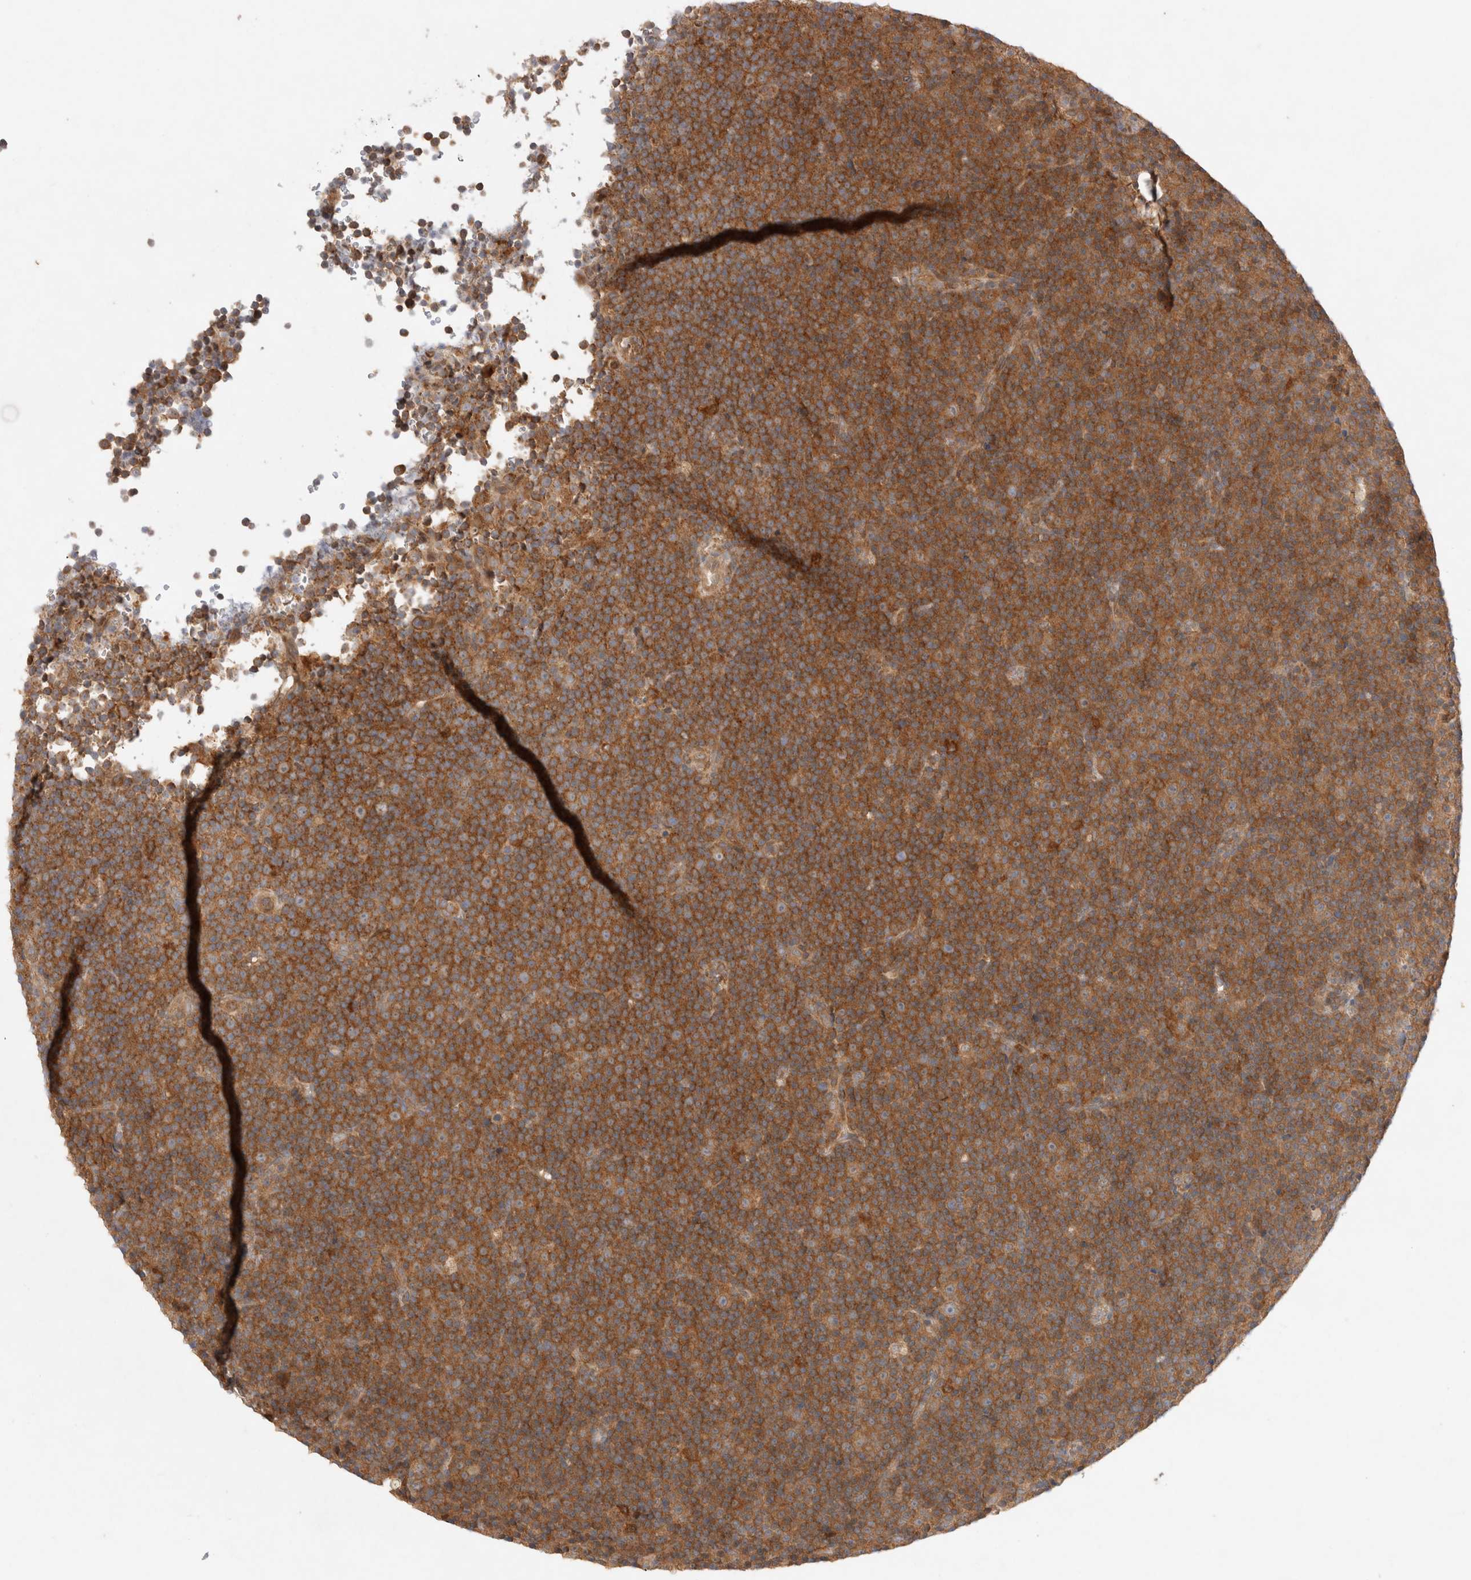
{"staining": {"intensity": "moderate", "quantity": ">75%", "location": "cytoplasmic/membranous"}, "tissue": "lymphoma", "cell_type": "Tumor cells", "image_type": "cancer", "snomed": [{"axis": "morphology", "description": "Malignant lymphoma, non-Hodgkin's type, Low grade"}, {"axis": "topography", "description": "Lymph node"}], "caption": "Immunohistochemical staining of lymphoma demonstrates moderate cytoplasmic/membranous protein staining in approximately >75% of tumor cells.", "gene": "HTT", "patient": {"sex": "female", "age": 67}}